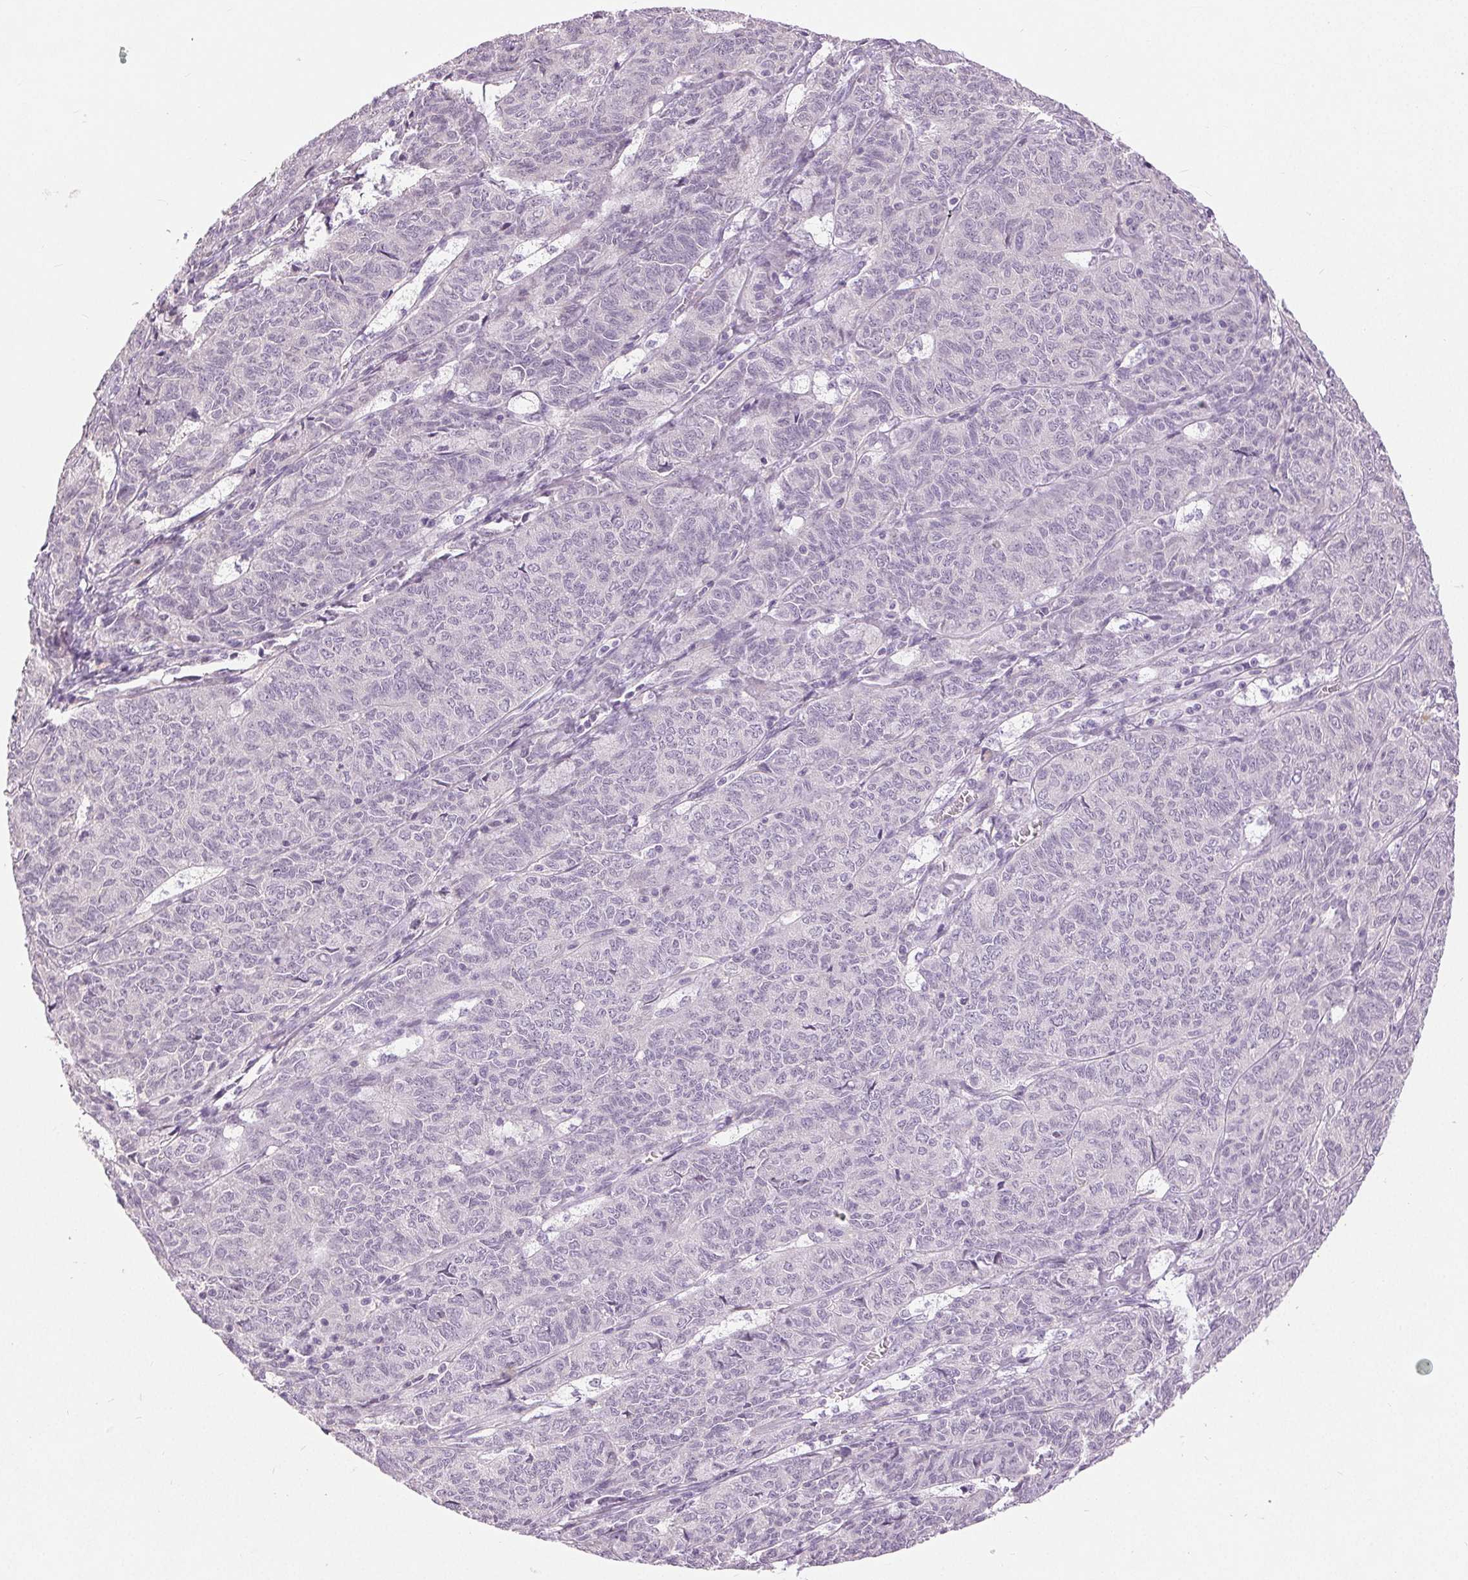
{"staining": {"intensity": "negative", "quantity": "none", "location": "none"}, "tissue": "ovarian cancer", "cell_type": "Tumor cells", "image_type": "cancer", "snomed": [{"axis": "morphology", "description": "Carcinoma, endometroid"}, {"axis": "topography", "description": "Ovary"}], "caption": "Tumor cells are negative for protein expression in human ovarian endometroid carcinoma.", "gene": "DSG3", "patient": {"sex": "female", "age": 80}}